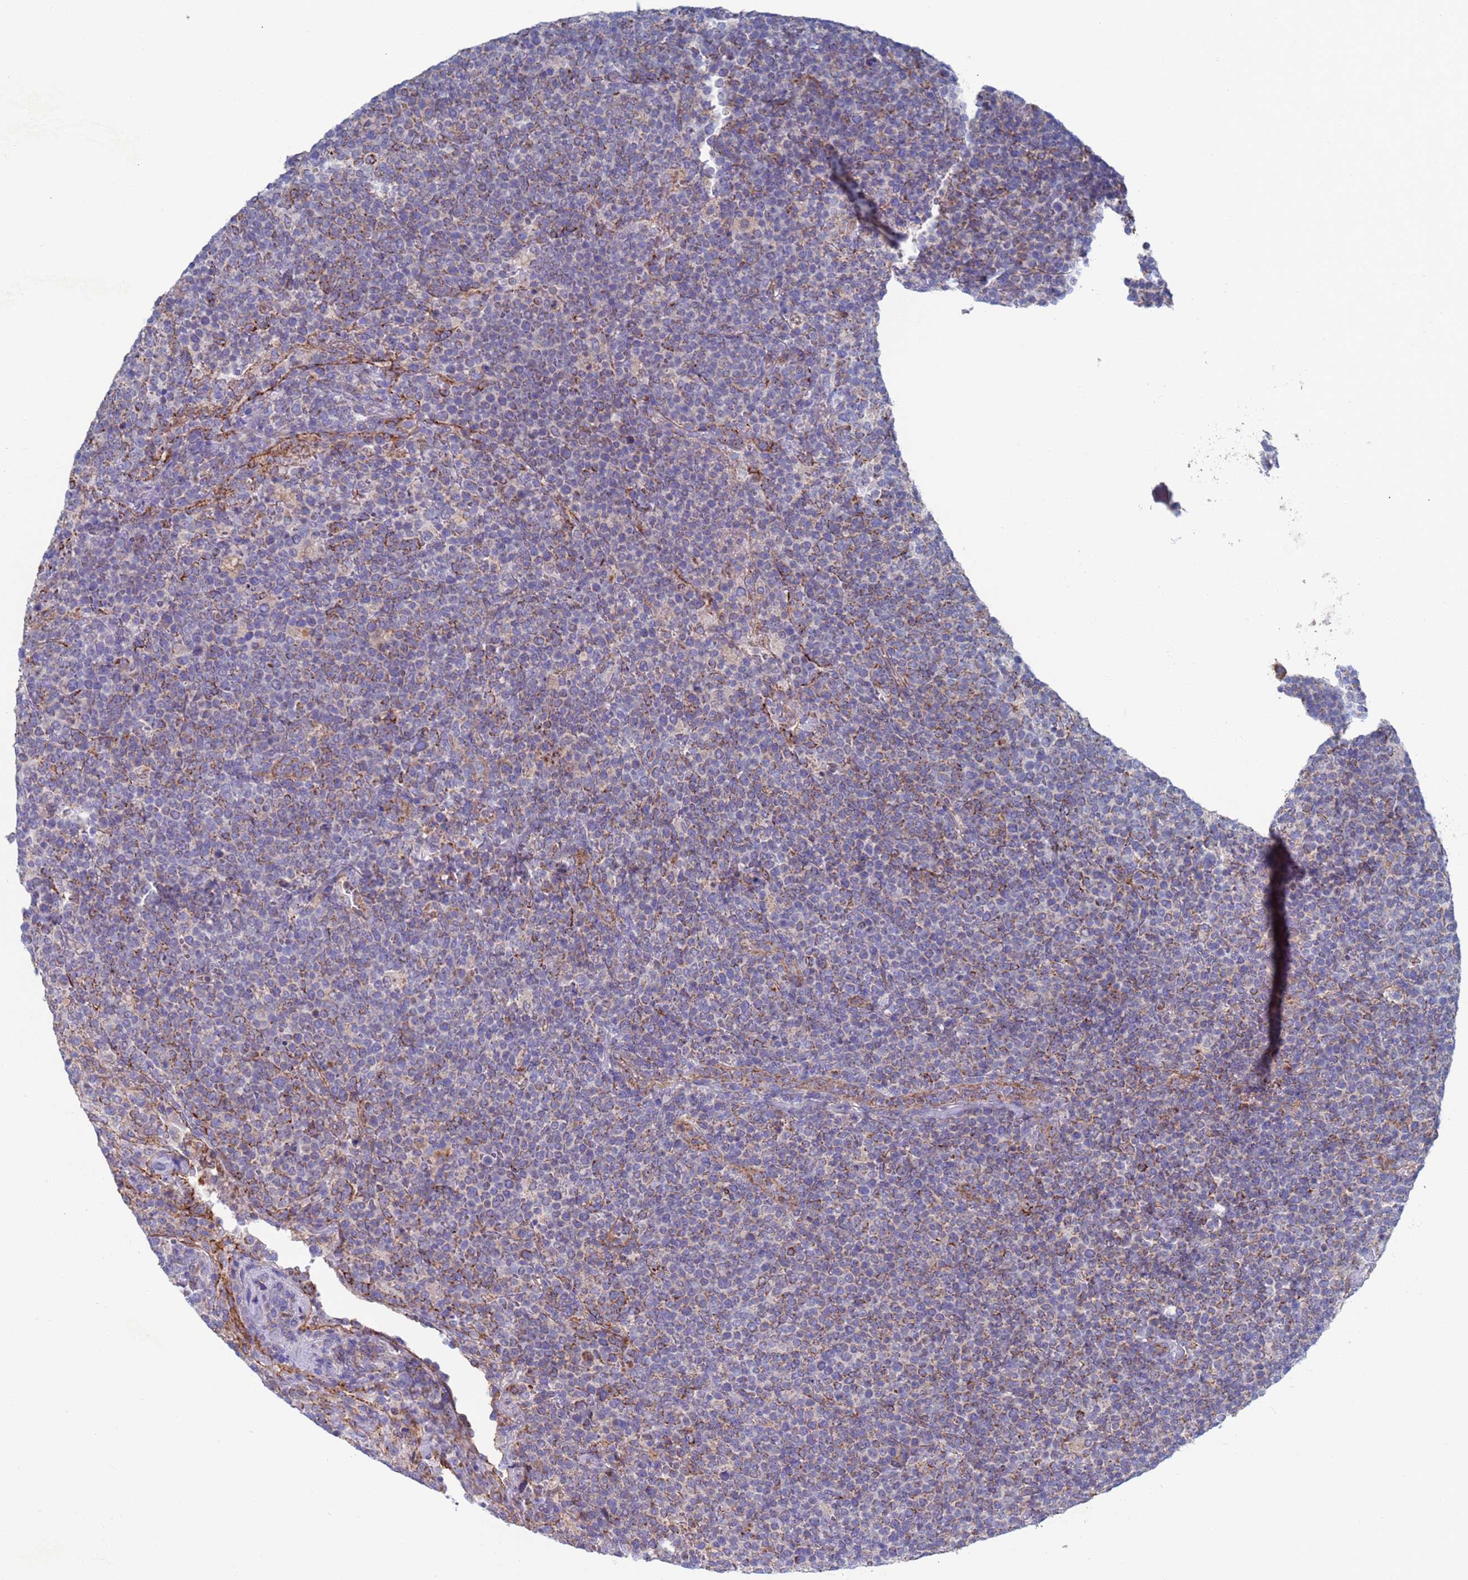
{"staining": {"intensity": "negative", "quantity": "none", "location": "none"}, "tissue": "lymphoma", "cell_type": "Tumor cells", "image_type": "cancer", "snomed": [{"axis": "morphology", "description": "Malignant lymphoma, non-Hodgkin's type, High grade"}, {"axis": "topography", "description": "Lymph node"}], "caption": "Immunohistochemical staining of malignant lymphoma, non-Hodgkin's type (high-grade) displays no significant staining in tumor cells.", "gene": "CHCHD6", "patient": {"sex": "male", "age": 61}}